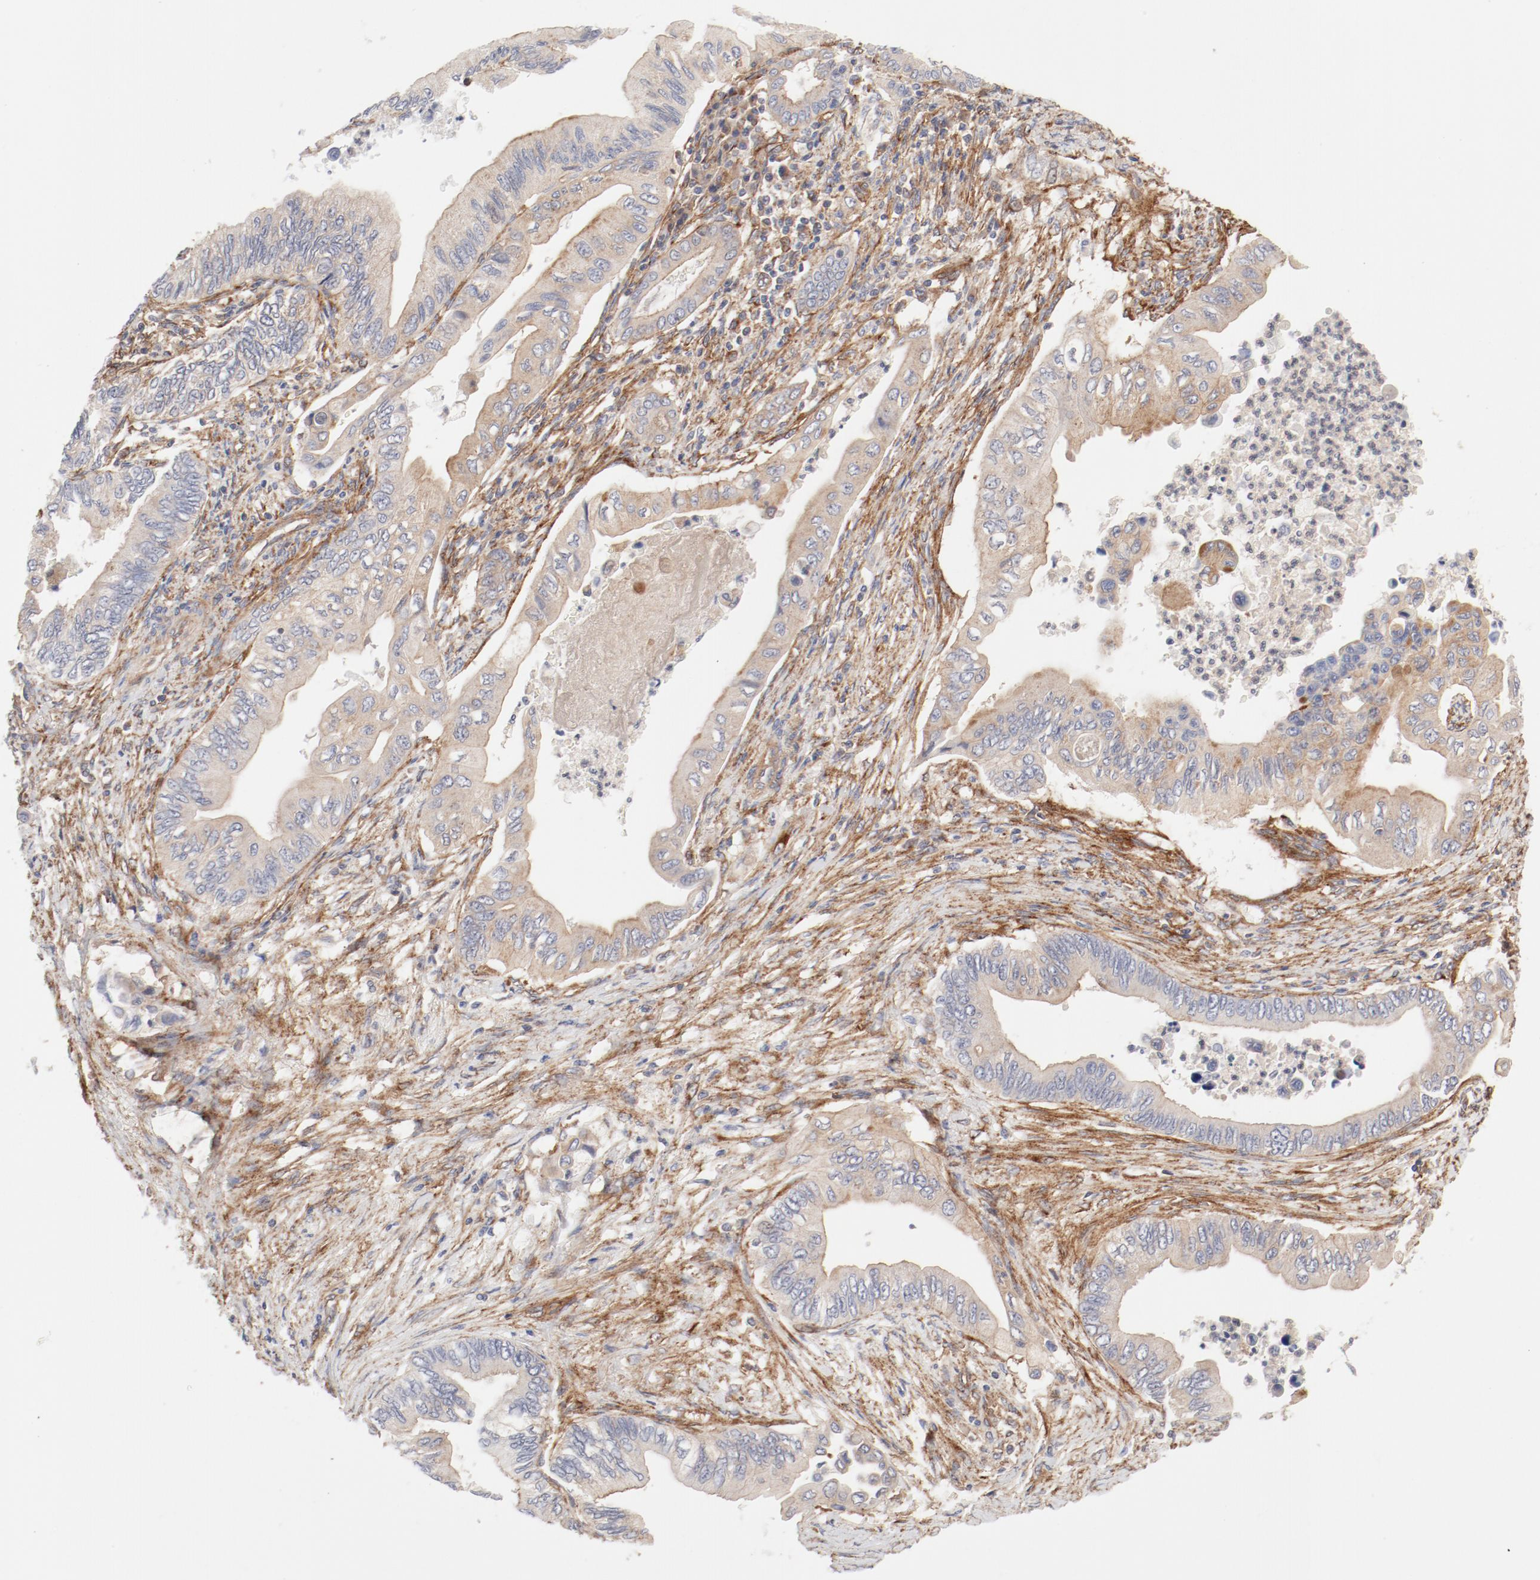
{"staining": {"intensity": "weak", "quantity": "25%-75%", "location": "cytoplasmic/membranous"}, "tissue": "pancreatic cancer", "cell_type": "Tumor cells", "image_type": "cancer", "snomed": [{"axis": "morphology", "description": "Adenocarcinoma, NOS"}, {"axis": "topography", "description": "Pancreas"}], "caption": "An IHC image of tumor tissue is shown. Protein staining in brown labels weak cytoplasmic/membranous positivity in pancreatic cancer within tumor cells.", "gene": "AP2A1", "patient": {"sex": "female", "age": 66}}